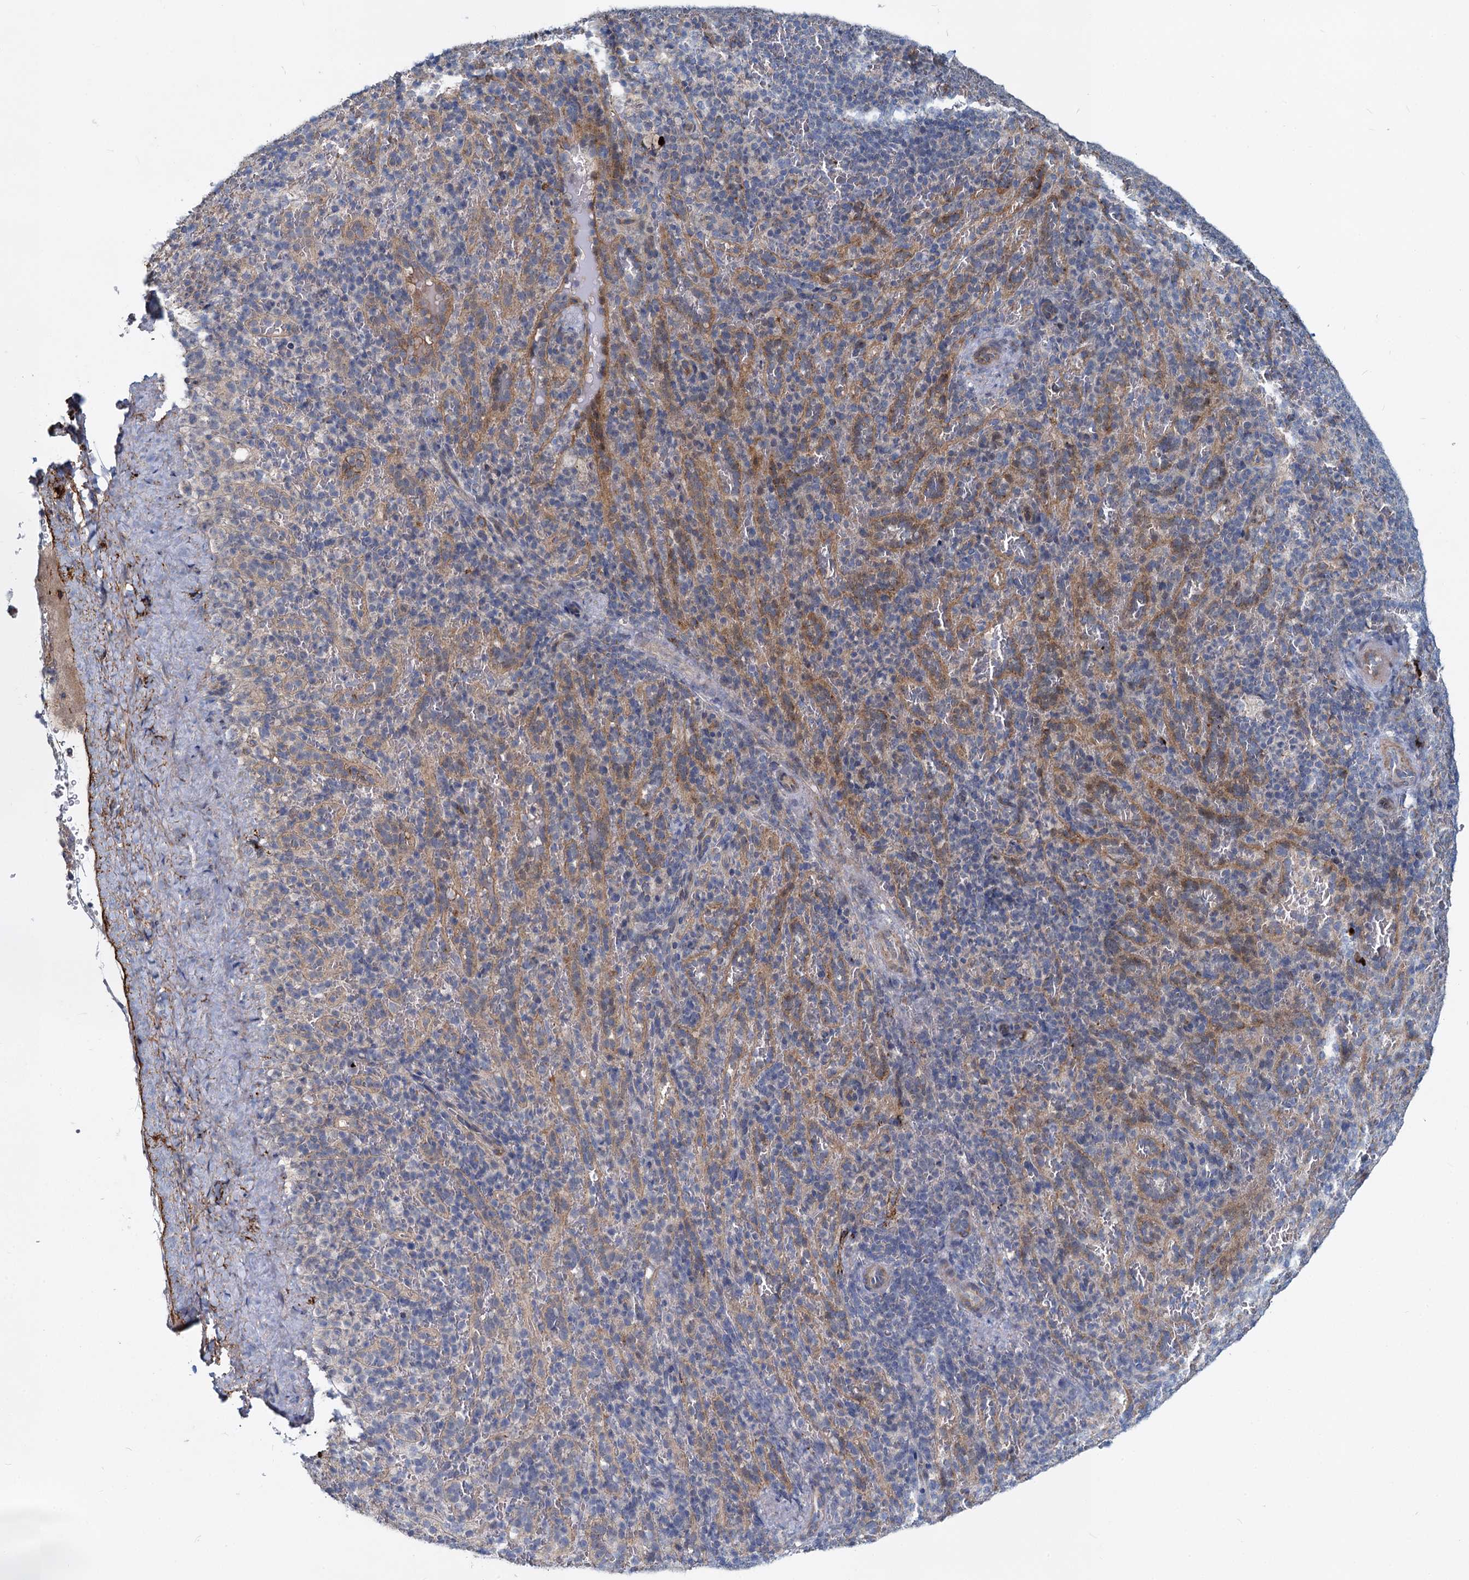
{"staining": {"intensity": "weak", "quantity": "<25%", "location": "cytoplasmic/membranous"}, "tissue": "spleen", "cell_type": "Cells in red pulp", "image_type": "normal", "snomed": [{"axis": "morphology", "description": "Normal tissue, NOS"}, {"axis": "topography", "description": "Spleen"}], "caption": "Immunohistochemical staining of unremarkable human spleen exhibits no significant expression in cells in red pulp.", "gene": "DCUN1D2", "patient": {"sex": "female", "age": 21}}